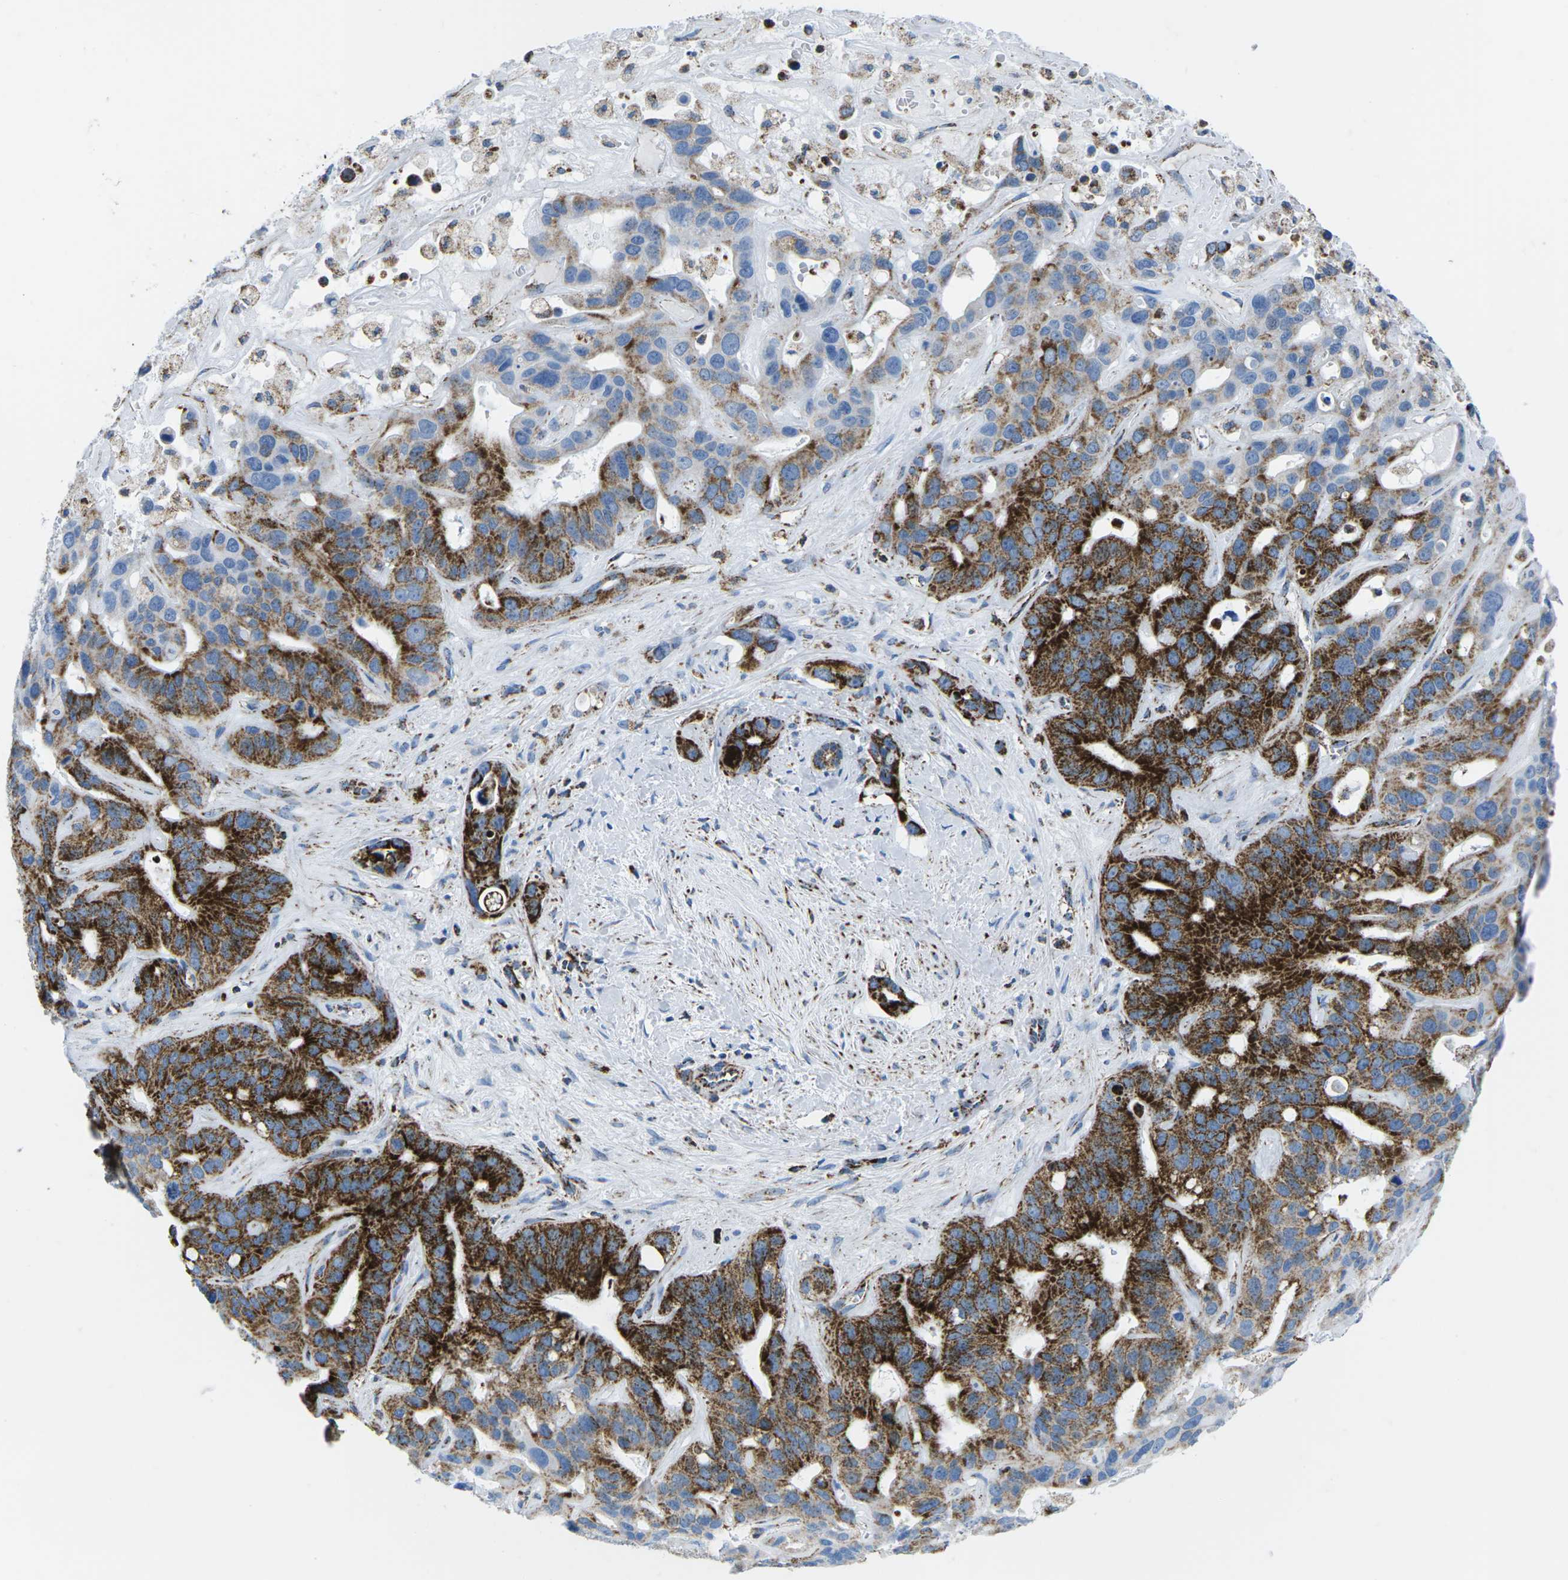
{"staining": {"intensity": "moderate", "quantity": "25%-75%", "location": "cytoplasmic/membranous"}, "tissue": "liver cancer", "cell_type": "Tumor cells", "image_type": "cancer", "snomed": [{"axis": "morphology", "description": "Cholangiocarcinoma"}, {"axis": "topography", "description": "Liver"}], "caption": "Moderate cytoplasmic/membranous positivity for a protein is identified in approximately 25%-75% of tumor cells of liver cancer using IHC.", "gene": "COX6C", "patient": {"sex": "female", "age": 65}}